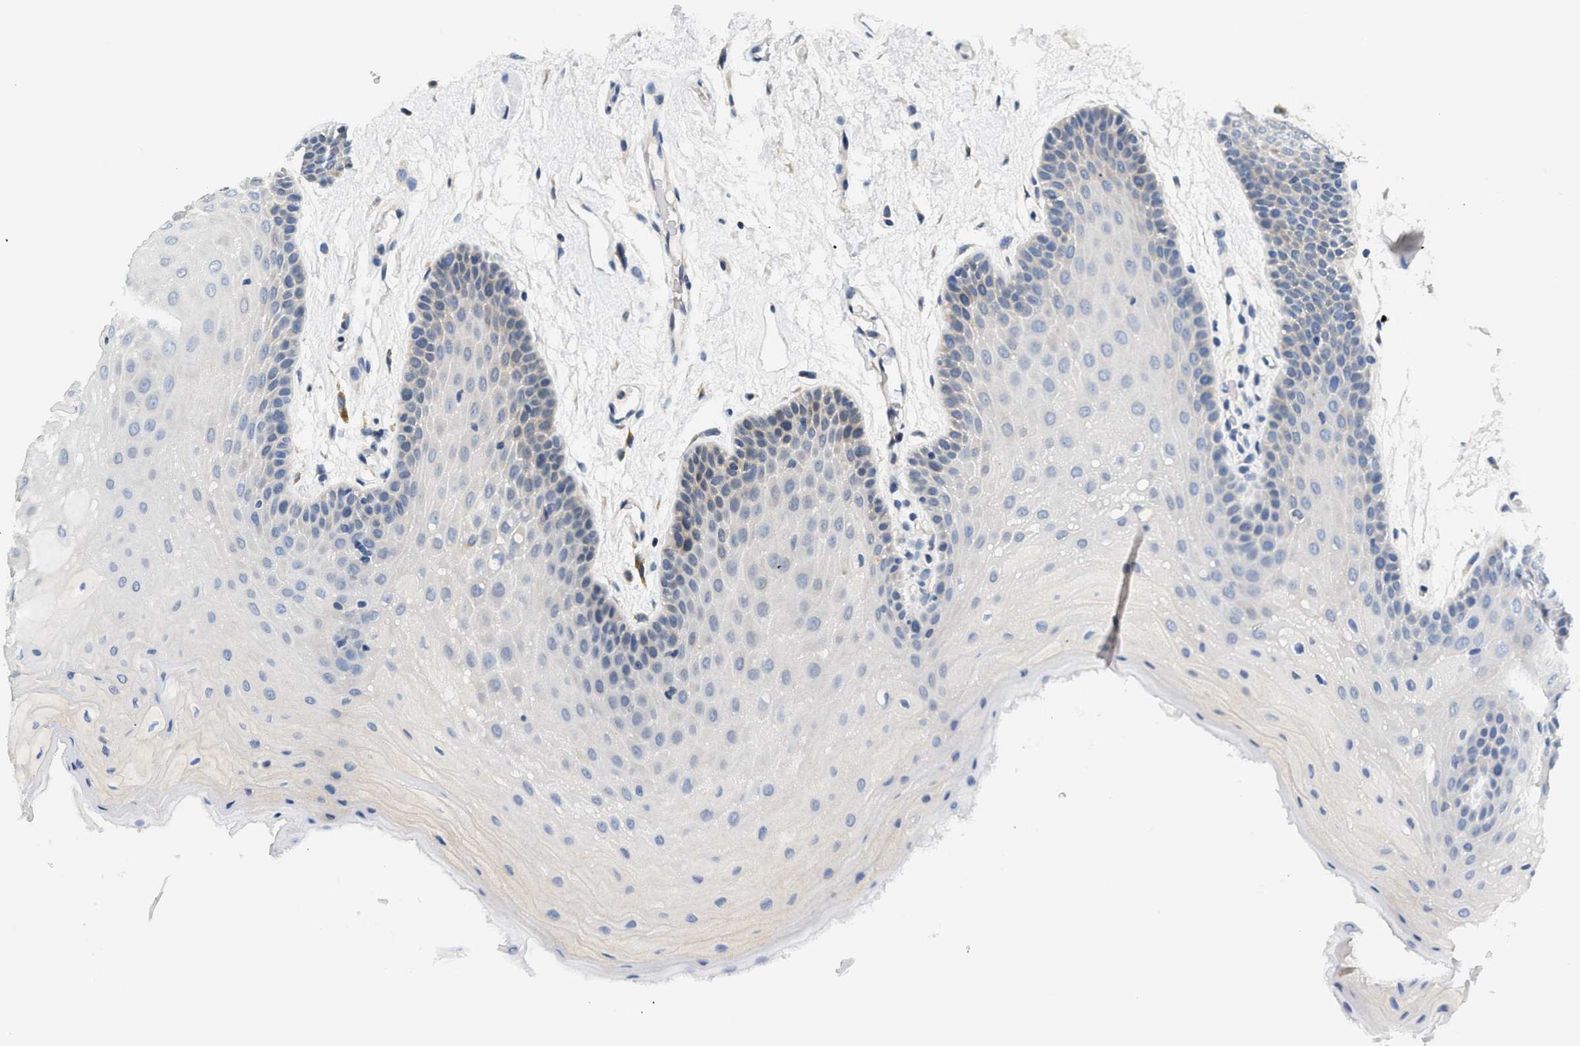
{"staining": {"intensity": "moderate", "quantity": "<25%", "location": "cytoplasmic/membranous"}, "tissue": "oral mucosa", "cell_type": "Squamous epithelial cells", "image_type": "normal", "snomed": [{"axis": "morphology", "description": "Normal tissue, NOS"}, {"axis": "morphology", "description": "Squamous cell carcinoma, NOS"}, {"axis": "topography", "description": "Oral tissue"}, {"axis": "topography", "description": "Head-Neck"}], "caption": "Approximately <25% of squamous epithelial cells in benign human oral mucosa display moderate cytoplasmic/membranous protein staining as visualized by brown immunohistochemical staining.", "gene": "EIF4EBP2", "patient": {"sex": "male", "age": 71}}